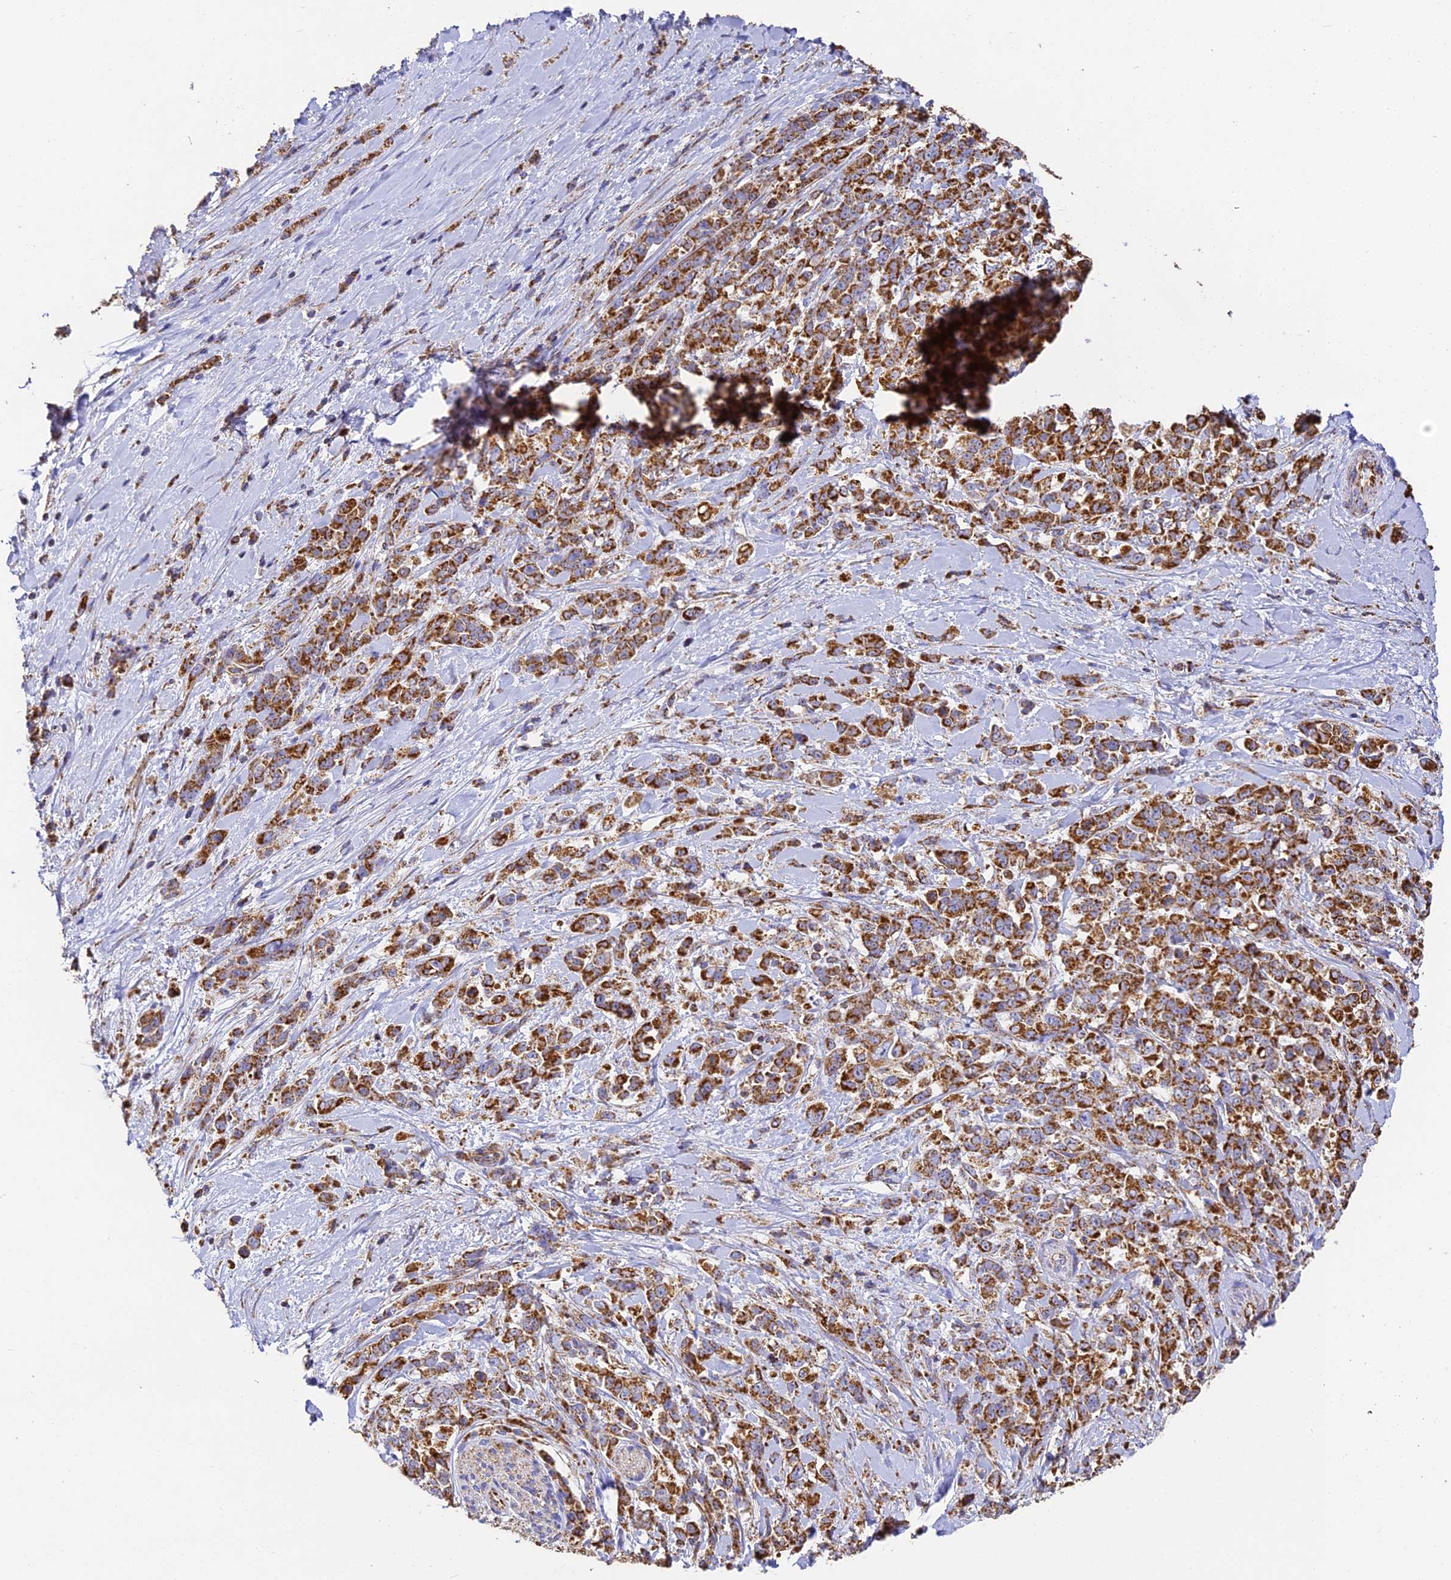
{"staining": {"intensity": "strong", "quantity": ">75%", "location": "cytoplasmic/membranous"}, "tissue": "pancreatic cancer", "cell_type": "Tumor cells", "image_type": "cancer", "snomed": [{"axis": "morphology", "description": "Normal tissue, NOS"}, {"axis": "morphology", "description": "Adenocarcinoma, NOS"}, {"axis": "topography", "description": "Pancreas"}], "caption": "There is high levels of strong cytoplasmic/membranous expression in tumor cells of pancreatic cancer (adenocarcinoma), as demonstrated by immunohistochemical staining (brown color).", "gene": "COX6C", "patient": {"sex": "female", "age": 64}}